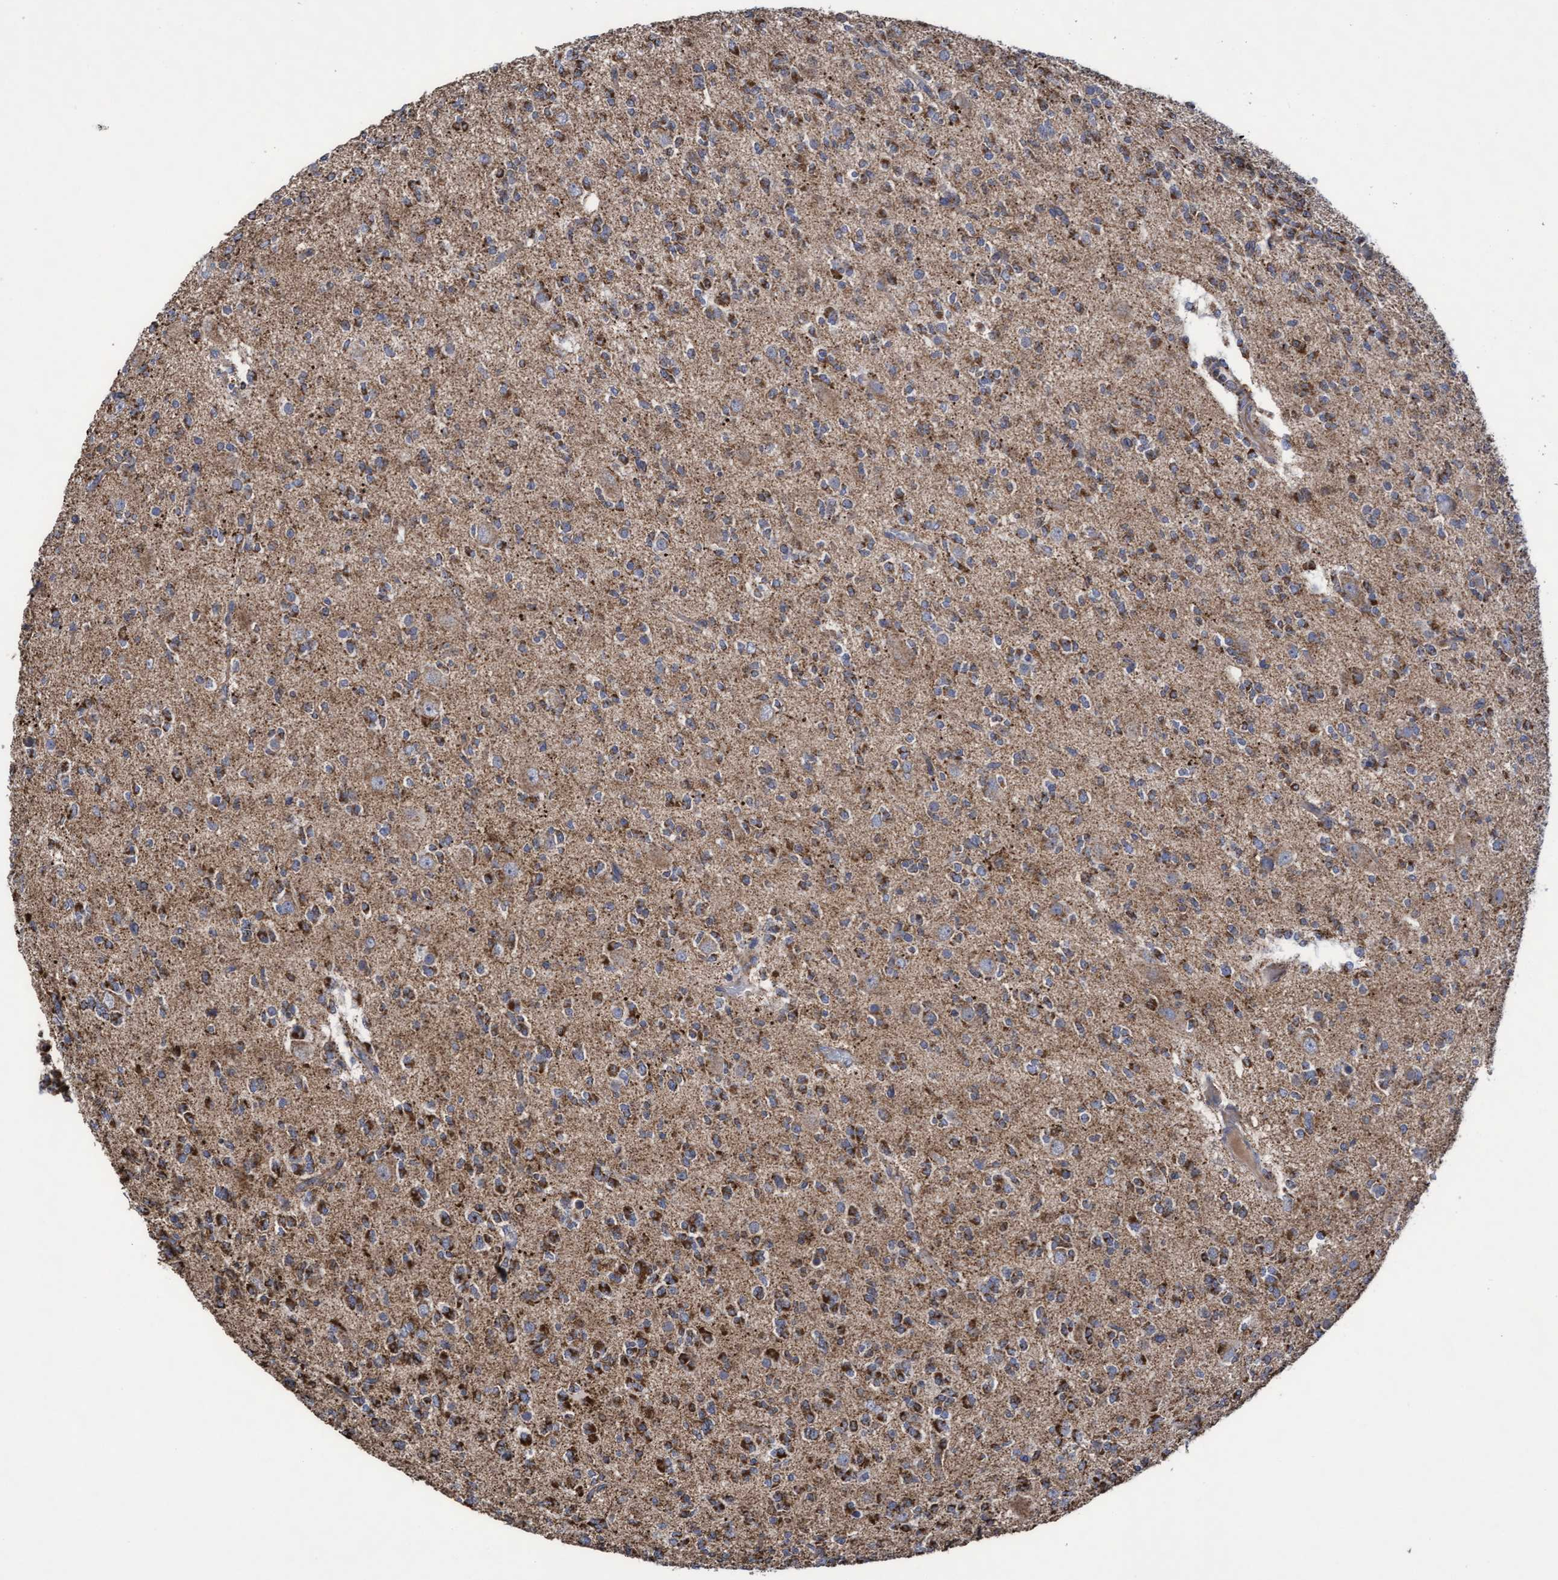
{"staining": {"intensity": "moderate", "quantity": ">75%", "location": "cytoplasmic/membranous"}, "tissue": "glioma", "cell_type": "Tumor cells", "image_type": "cancer", "snomed": [{"axis": "morphology", "description": "Glioma, malignant, Low grade"}, {"axis": "topography", "description": "Brain"}], "caption": "A brown stain shows moderate cytoplasmic/membranous staining of a protein in human glioma tumor cells.", "gene": "COBL", "patient": {"sex": "male", "age": 38}}